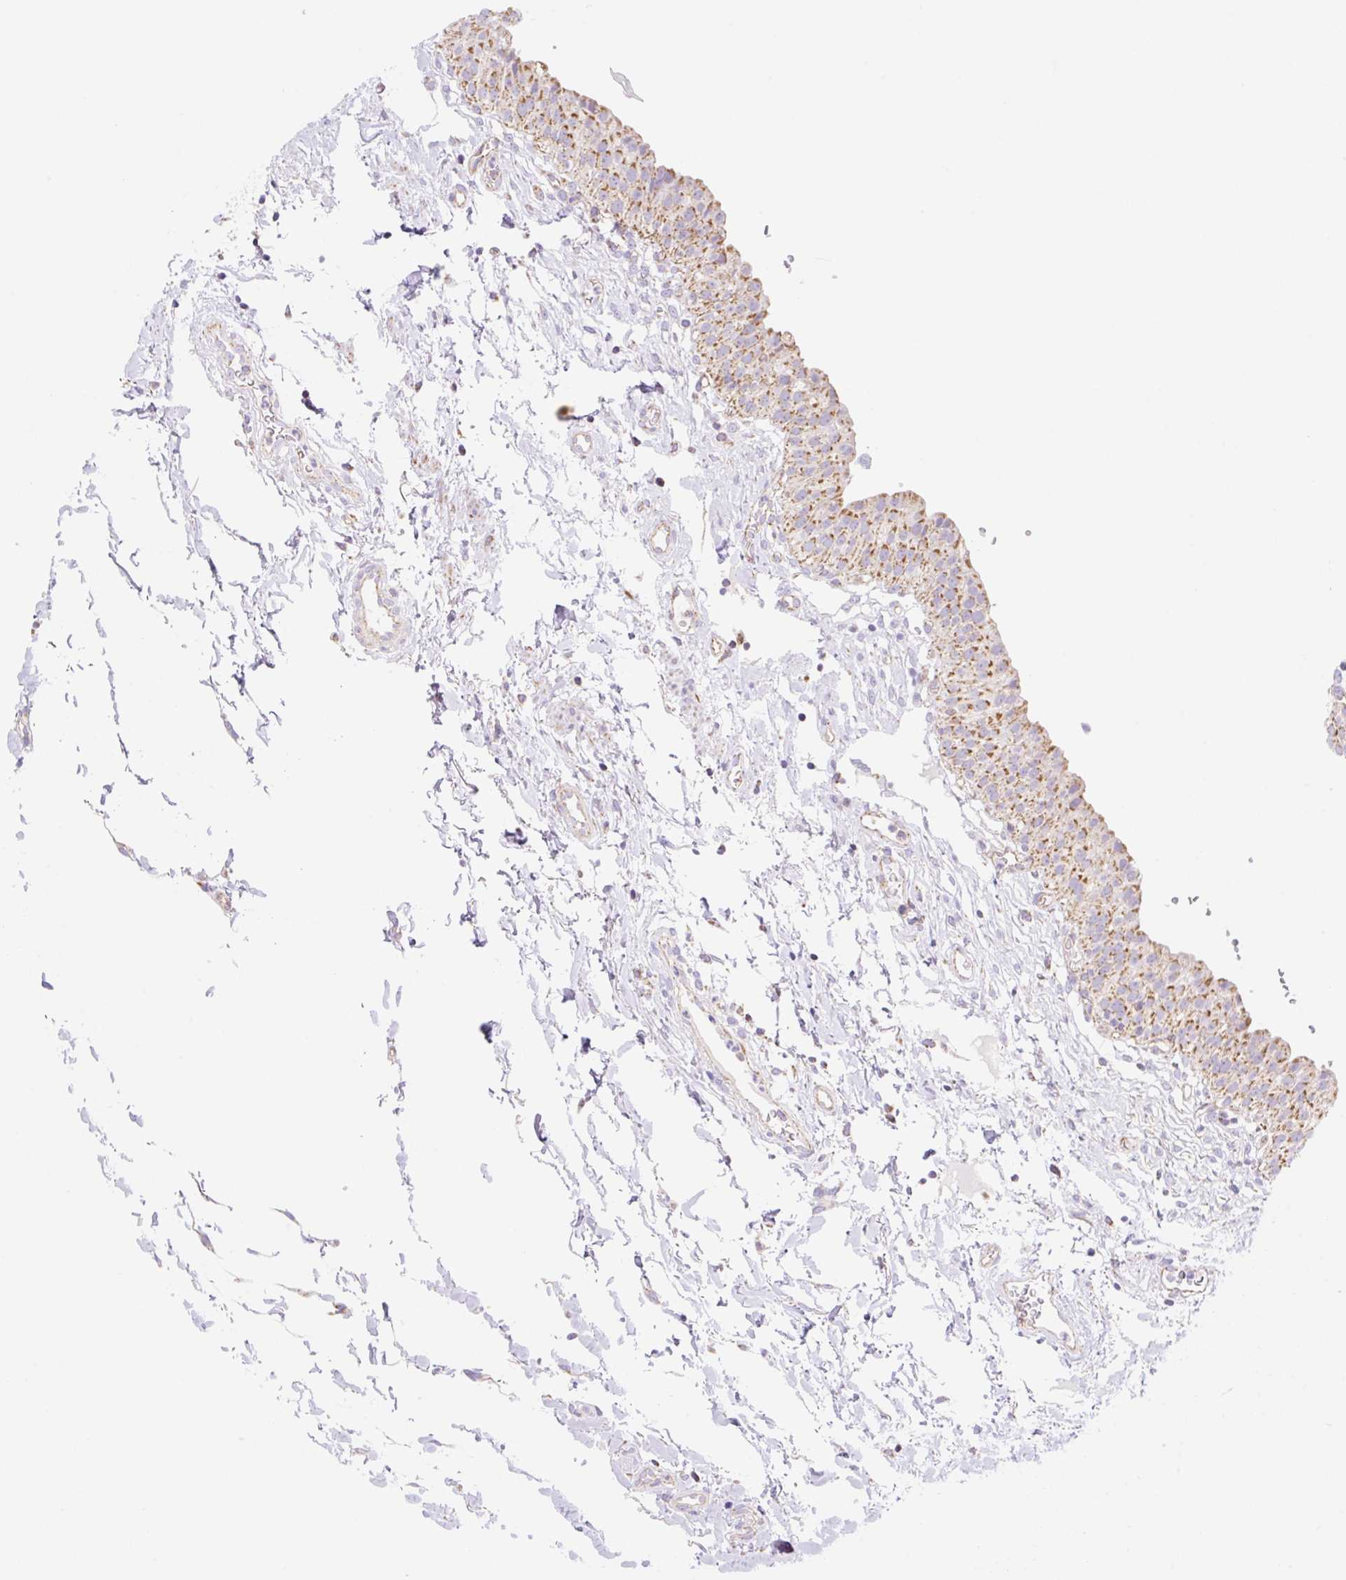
{"staining": {"intensity": "moderate", "quantity": "25%-75%", "location": "cytoplasmic/membranous"}, "tissue": "urinary bladder", "cell_type": "Urothelial cells", "image_type": "normal", "snomed": [{"axis": "morphology", "description": "Normal tissue, NOS"}, {"axis": "topography", "description": "Urinary bladder"}, {"axis": "topography", "description": "Peripheral nerve tissue"}], "caption": "A brown stain shows moderate cytoplasmic/membranous expression of a protein in urothelial cells of unremarkable human urinary bladder.", "gene": "ESAM", "patient": {"sex": "male", "age": 55}}